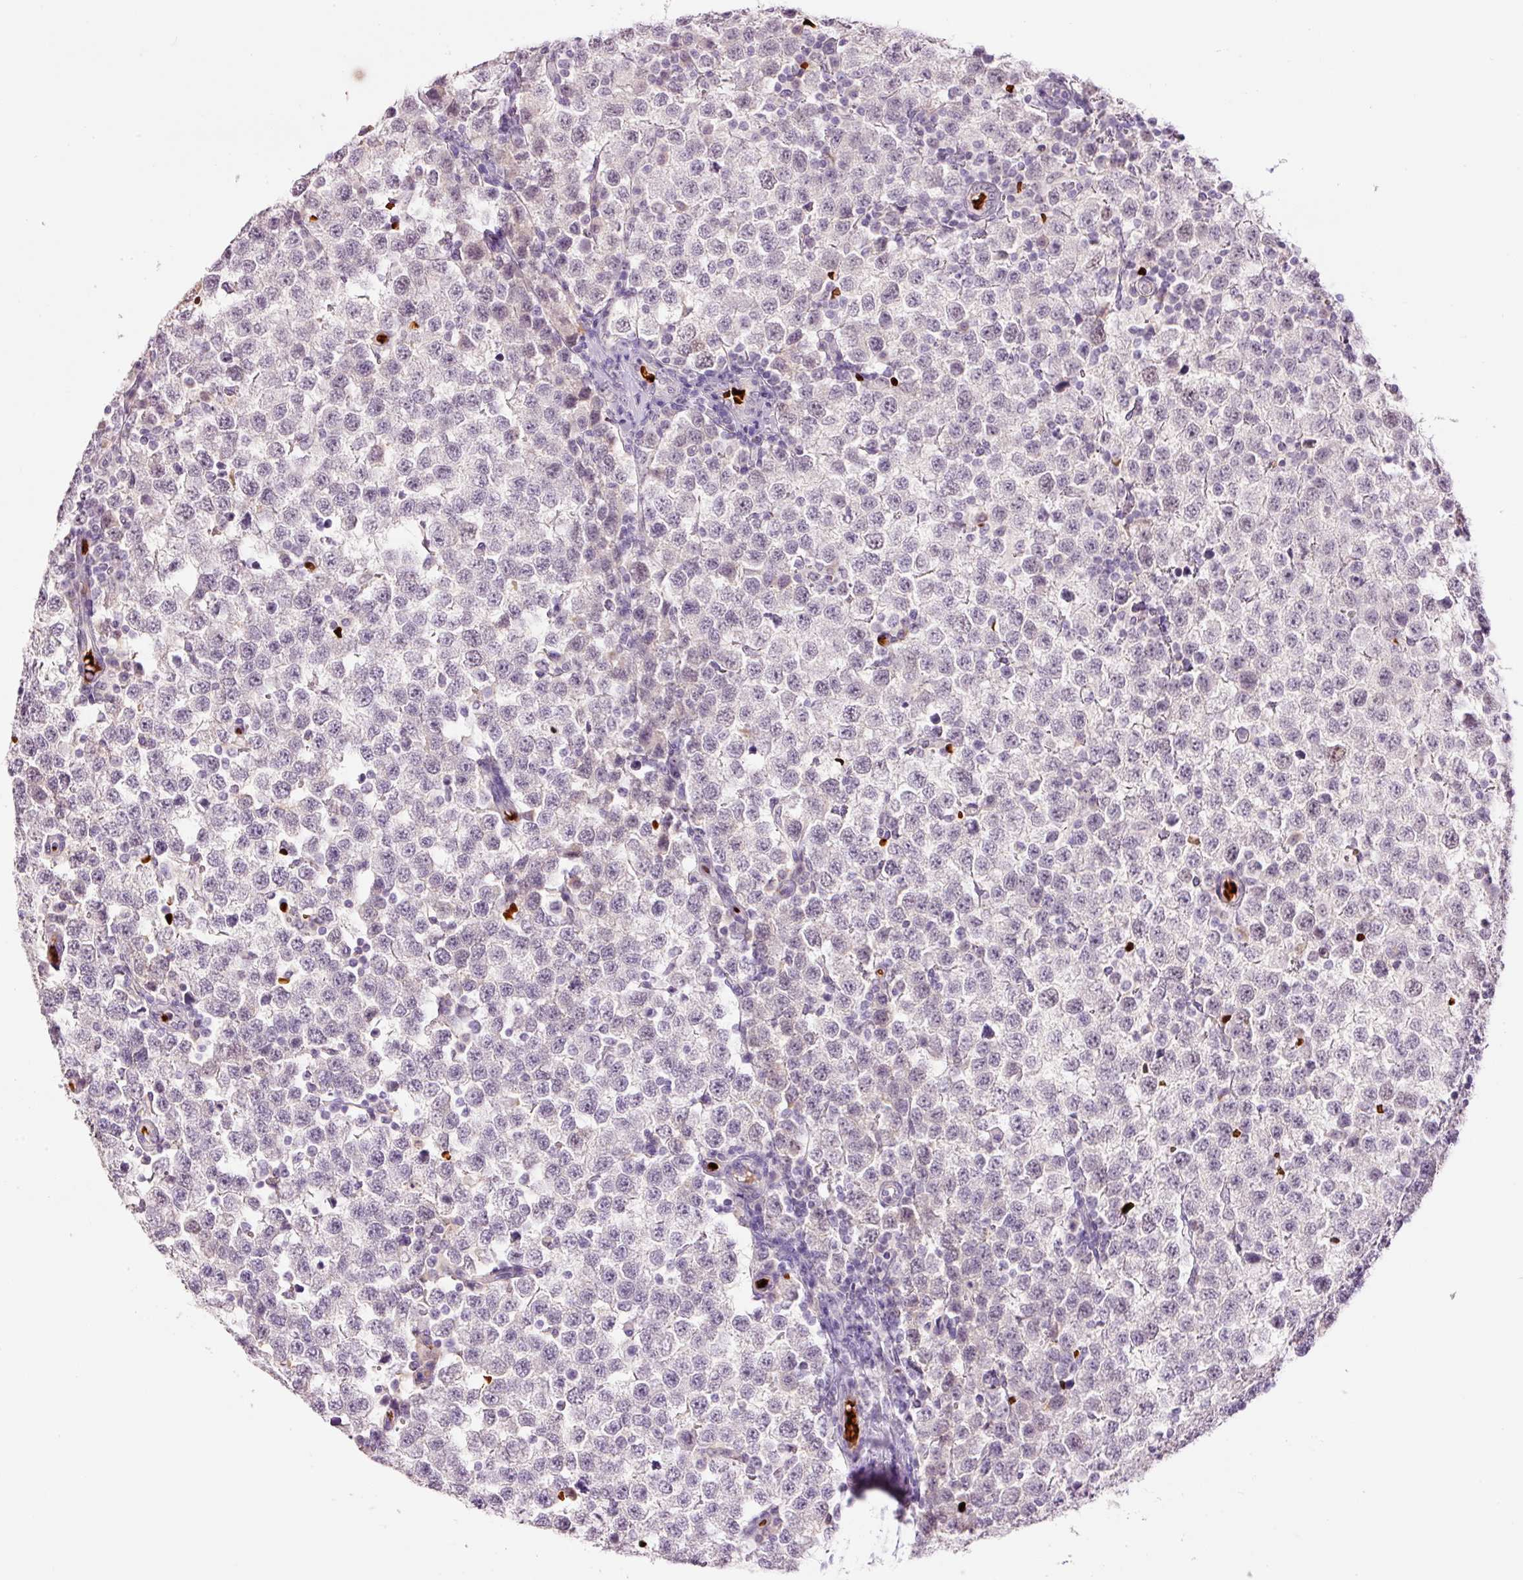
{"staining": {"intensity": "negative", "quantity": "none", "location": "none"}, "tissue": "testis cancer", "cell_type": "Tumor cells", "image_type": "cancer", "snomed": [{"axis": "morphology", "description": "Seminoma, NOS"}, {"axis": "topography", "description": "Testis"}], "caption": "An image of testis cancer (seminoma) stained for a protein demonstrates no brown staining in tumor cells.", "gene": "LY6G6D", "patient": {"sex": "male", "age": 34}}